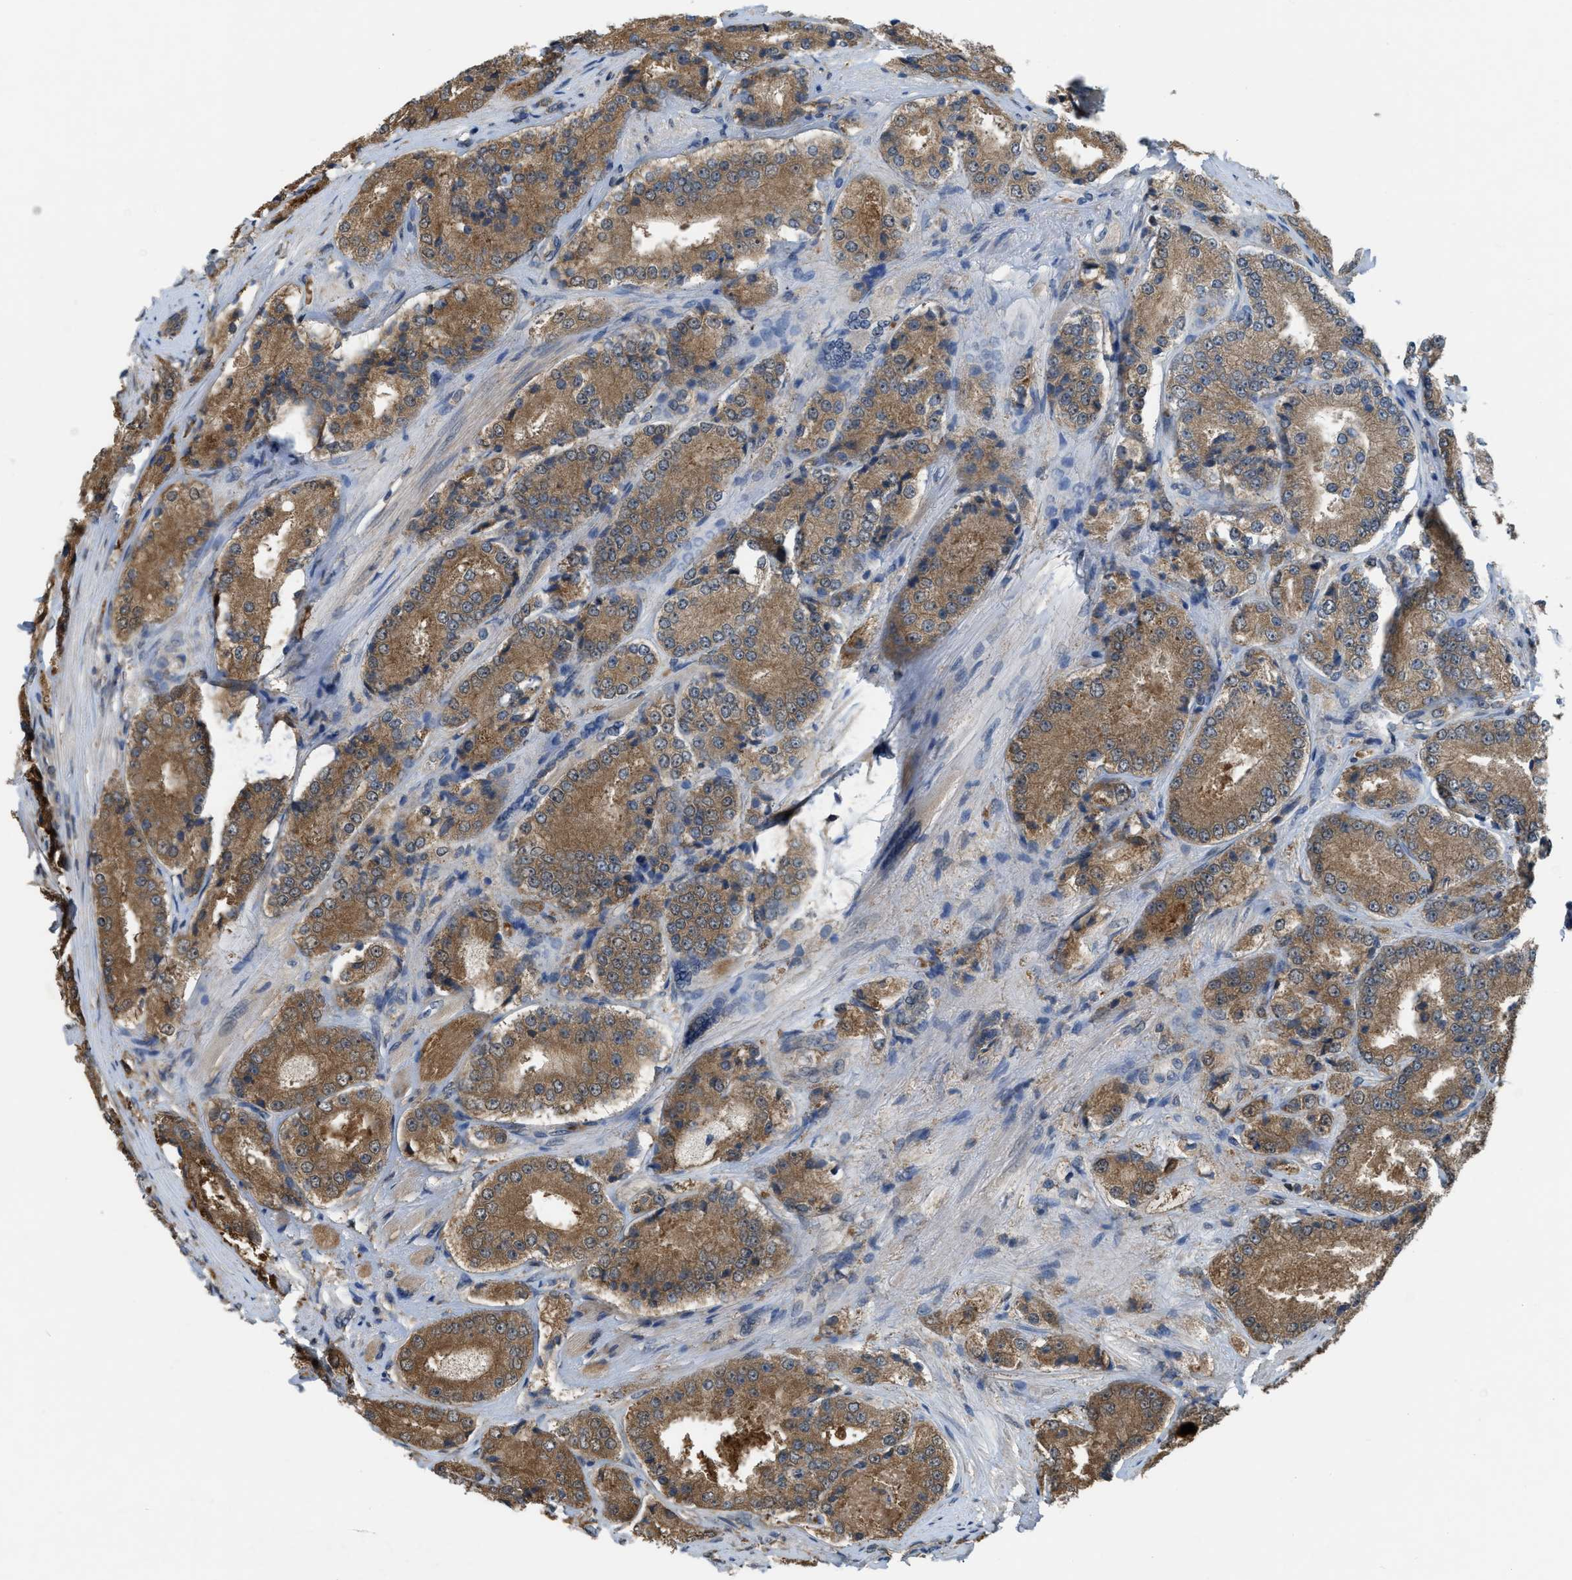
{"staining": {"intensity": "moderate", "quantity": ">75%", "location": "cytoplasmic/membranous"}, "tissue": "prostate cancer", "cell_type": "Tumor cells", "image_type": "cancer", "snomed": [{"axis": "morphology", "description": "Adenocarcinoma, High grade"}, {"axis": "topography", "description": "Prostate"}], "caption": "Tumor cells demonstrate moderate cytoplasmic/membranous expression in about >75% of cells in adenocarcinoma (high-grade) (prostate). (Brightfield microscopy of DAB IHC at high magnification).", "gene": "BCL7C", "patient": {"sex": "male", "age": 65}}